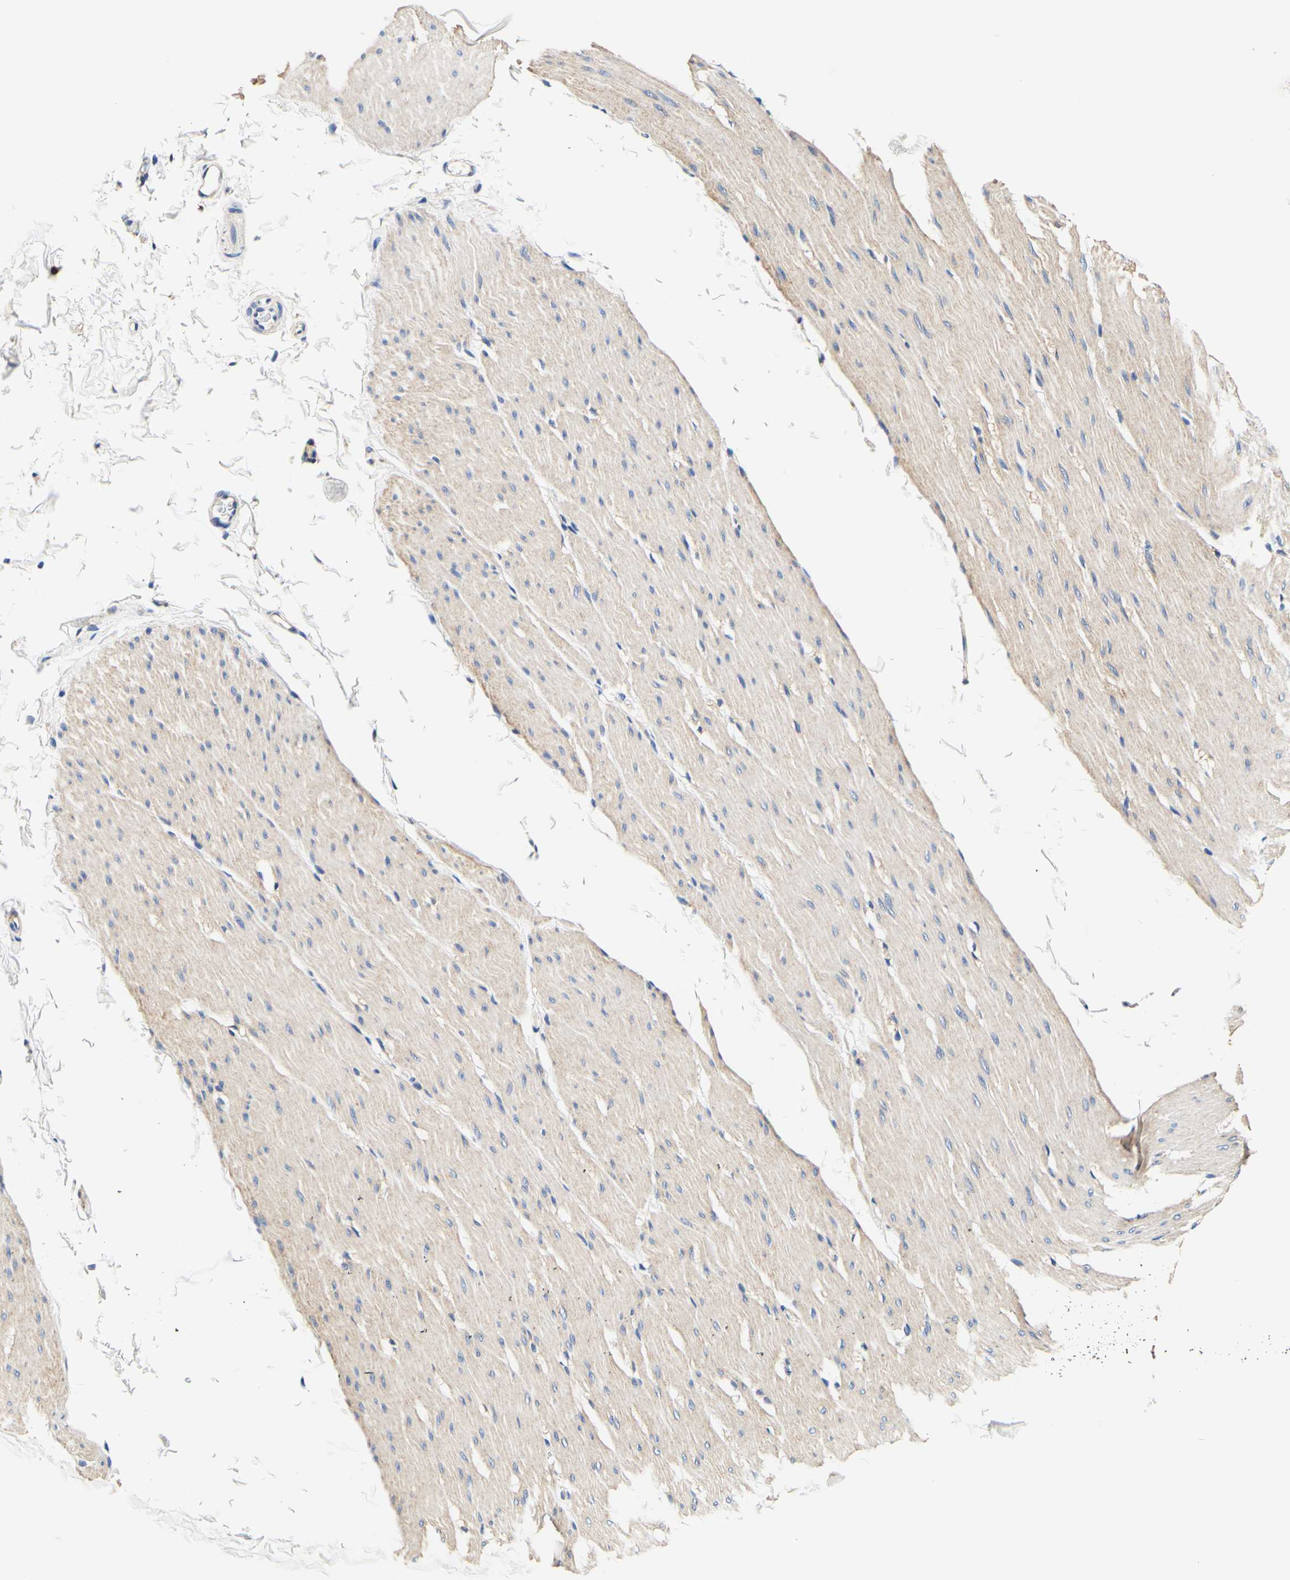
{"staining": {"intensity": "moderate", "quantity": ">75%", "location": "cytoplasmic/membranous"}, "tissue": "smooth muscle", "cell_type": "Smooth muscle cells", "image_type": "normal", "snomed": [{"axis": "morphology", "description": "Normal tissue, NOS"}, {"axis": "topography", "description": "Smooth muscle"}, {"axis": "topography", "description": "Colon"}], "caption": "Smooth muscle stained with a brown dye displays moderate cytoplasmic/membranous positive positivity in about >75% of smooth muscle cells.", "gene": "CAMK4", "patient": {"sex": "male", "age": 67}}